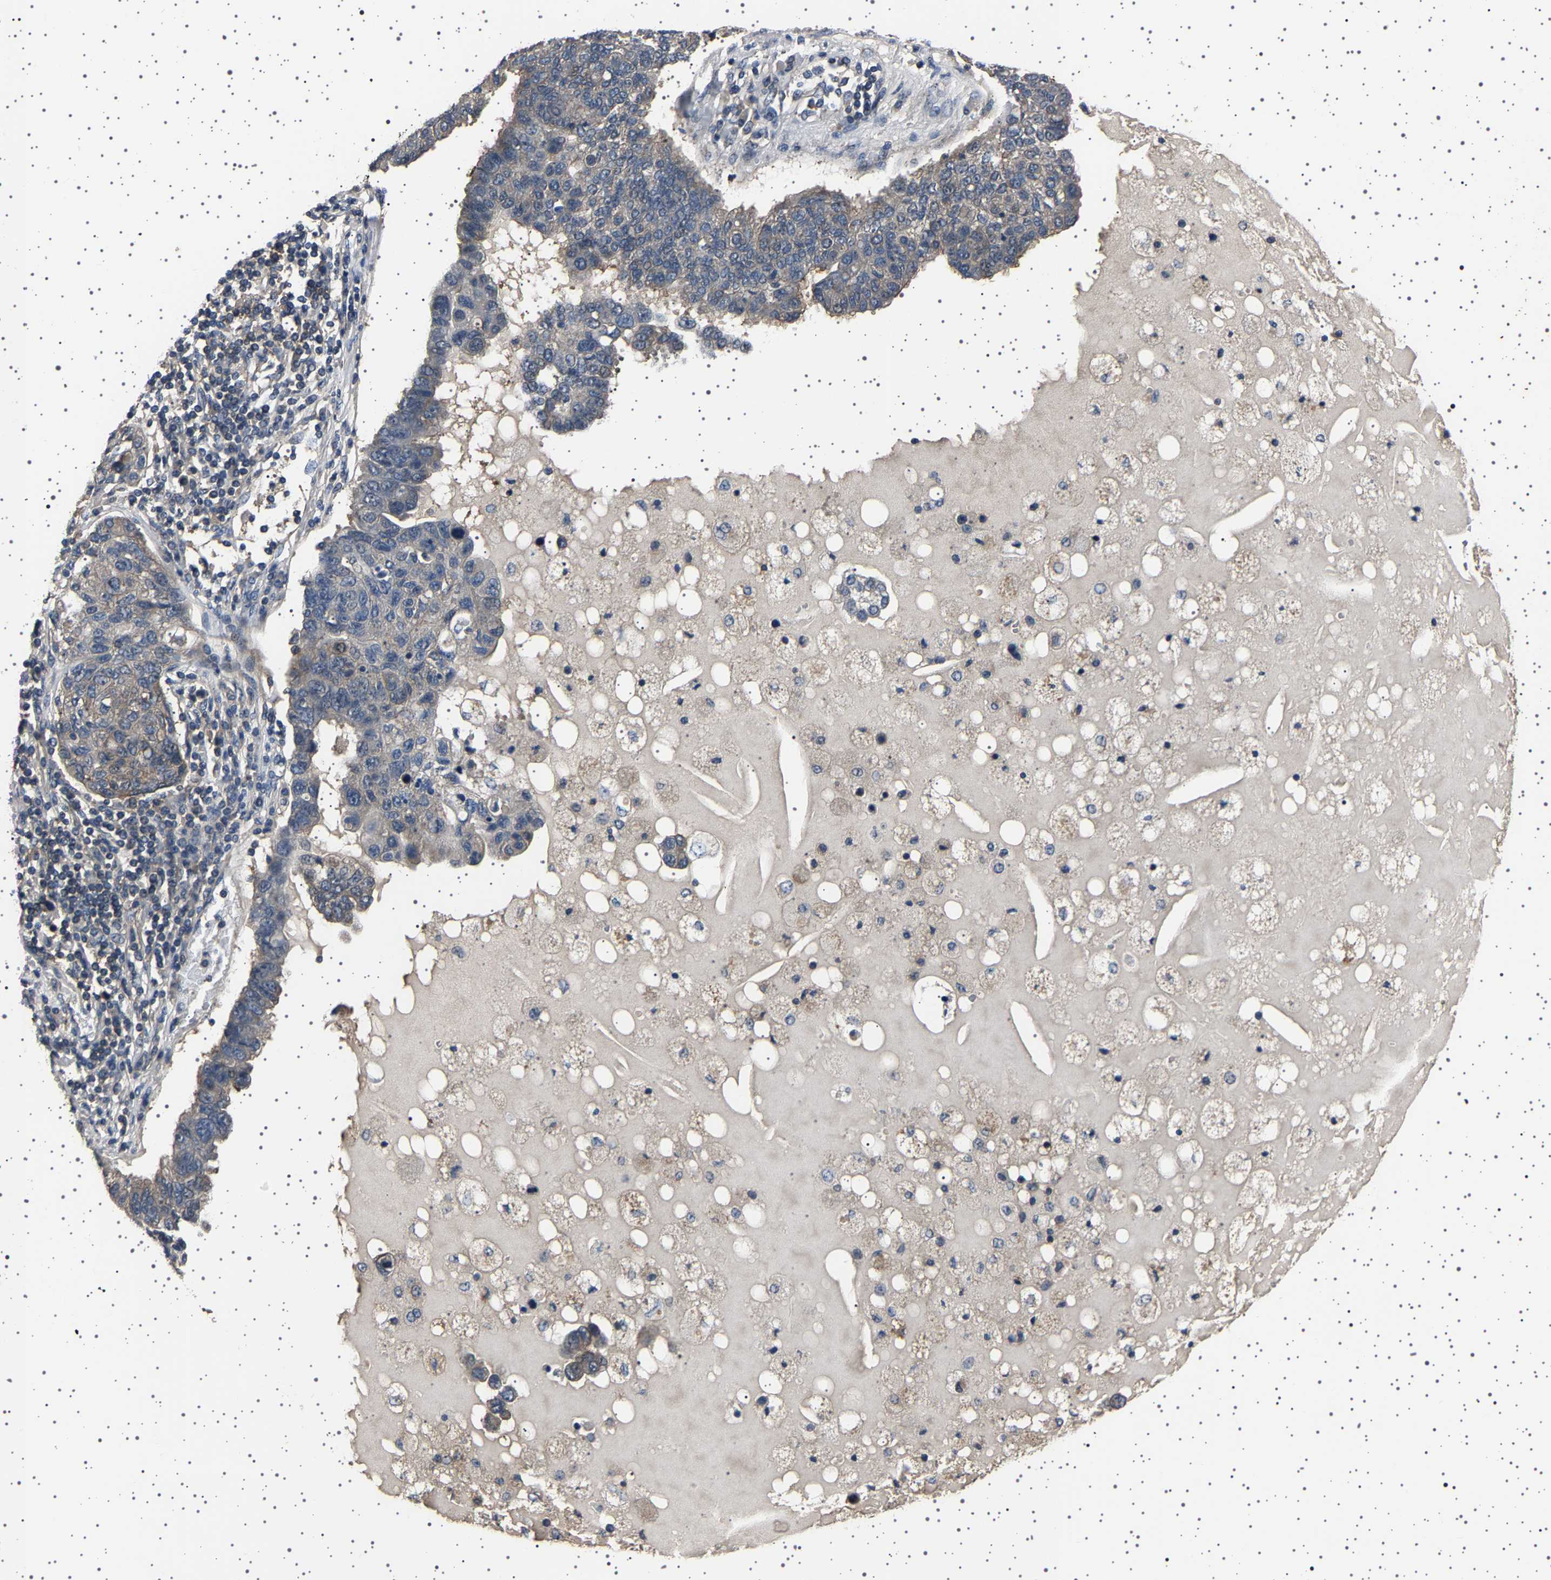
{"staining": {"intensity": "weak", "quantity": "<25%", "location": "cytoplasmic/membranous"}, "tissue": "pancreatic cancer", "cell_type": "Tumor cells", "image_type": "cancer", "snomed": [{"axis": "morphology", "description": "Adenocarcinoma, NOS"}, {"axis": "topography", "description": "Pancreas"}], "caption": "The IHC photomicrograph has no significant expression in tumor cells of pancreatic cancer tissue.", "gene": "NCKAP1", "patient": {"sex": "female", "age": 61}}